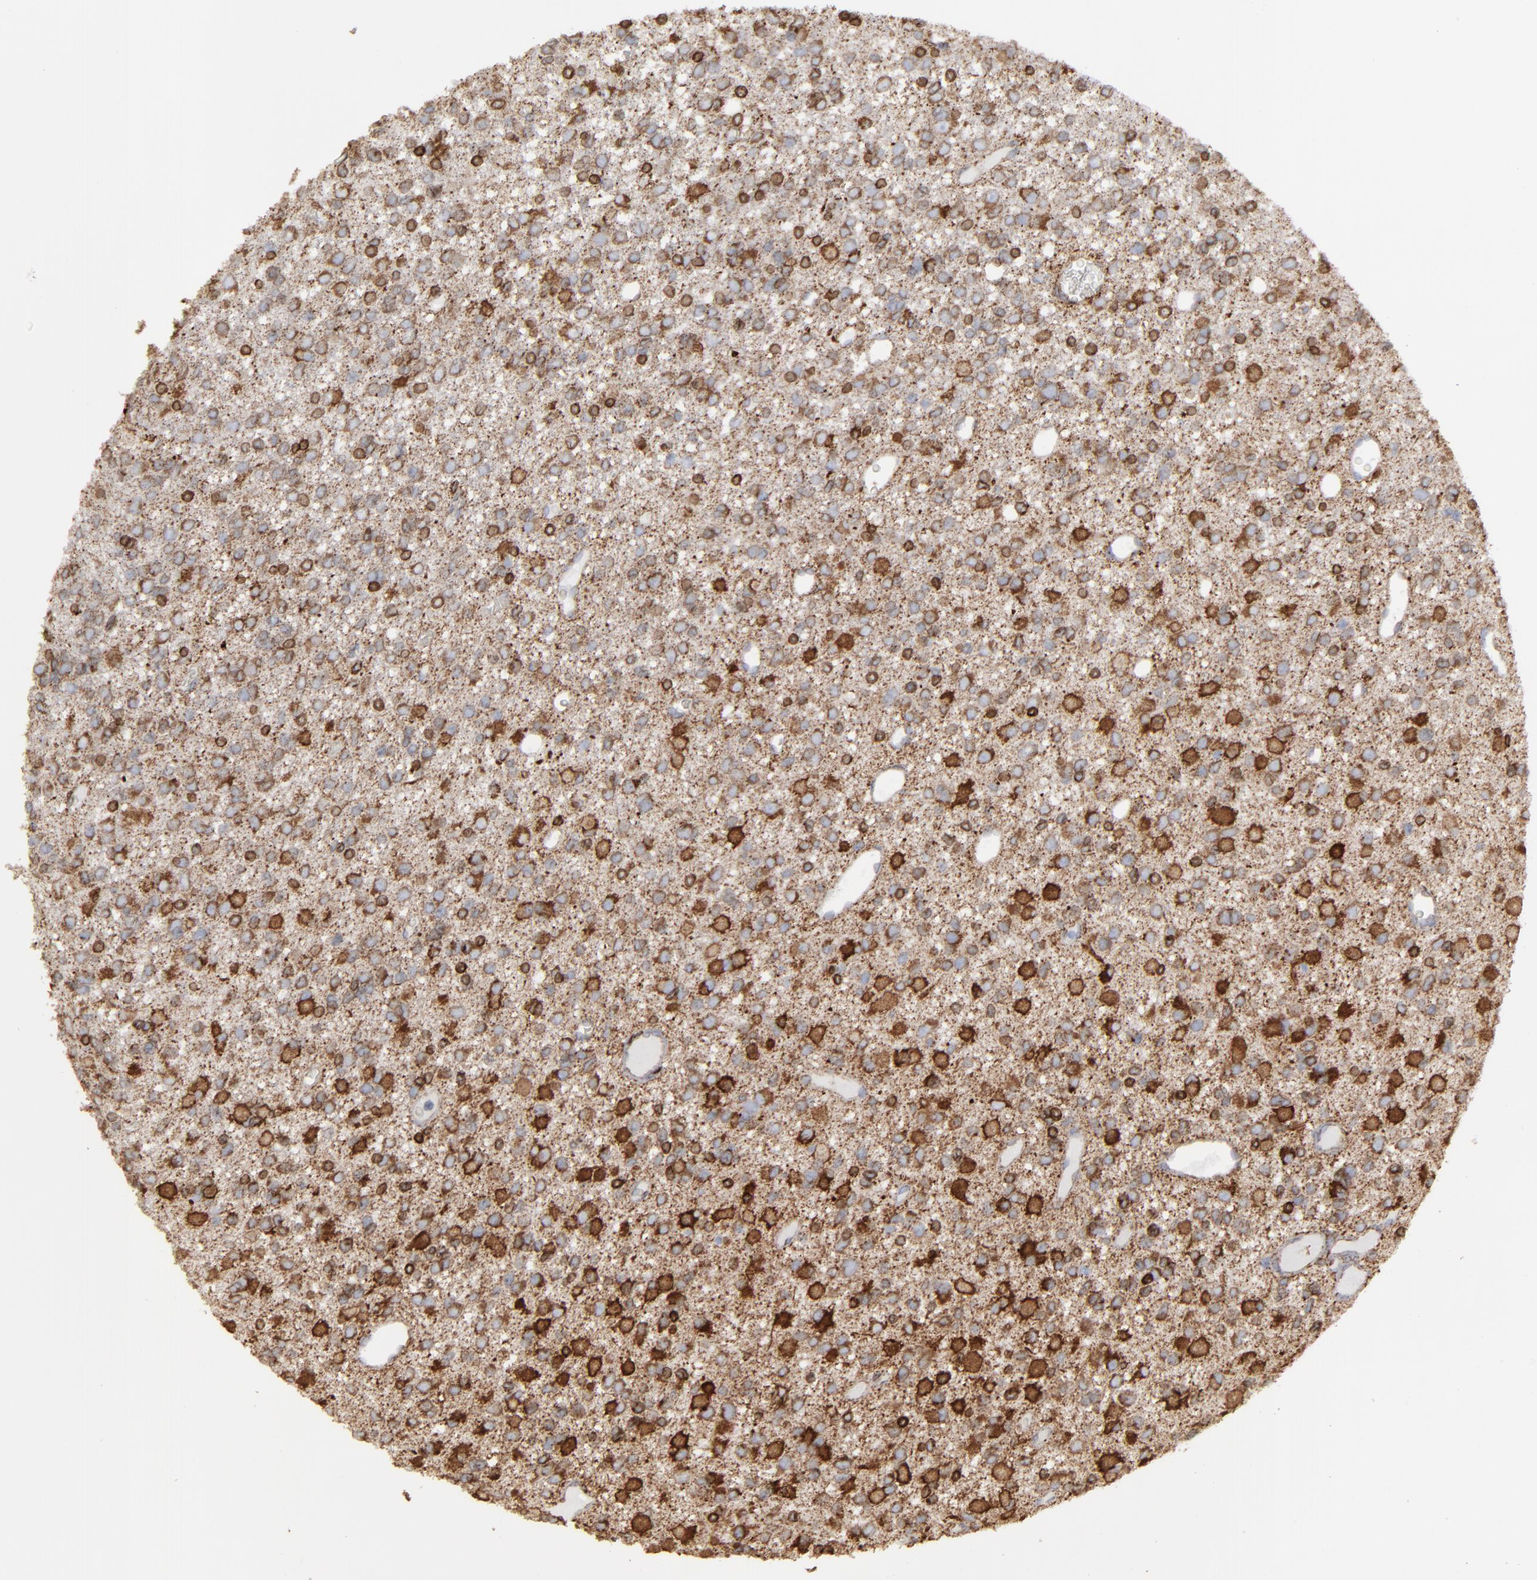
{"staining": {"intensity": "strong", "quantity": "25%-75%", "location": "cytoplasmic/membranous"}, "tissue": "glioma", "cell_type": "Tumor cells", "image_type": "cancer", "snomed": [{"axis": "morphology", "description": "Glioma, malignant, Low grade"}, {"axis": "topography", "description": "Brain"}], "caption": "DAB (3,3'-diaminobenzidine) immunohistochemical staining of human malignant glioma (low-grade) shows strong cytoplasmic/membranous protein staining in about 25%-75% of tumor cells.", "gene": "ERLIN2", "patient": {"sex": "male", "age": 42}}